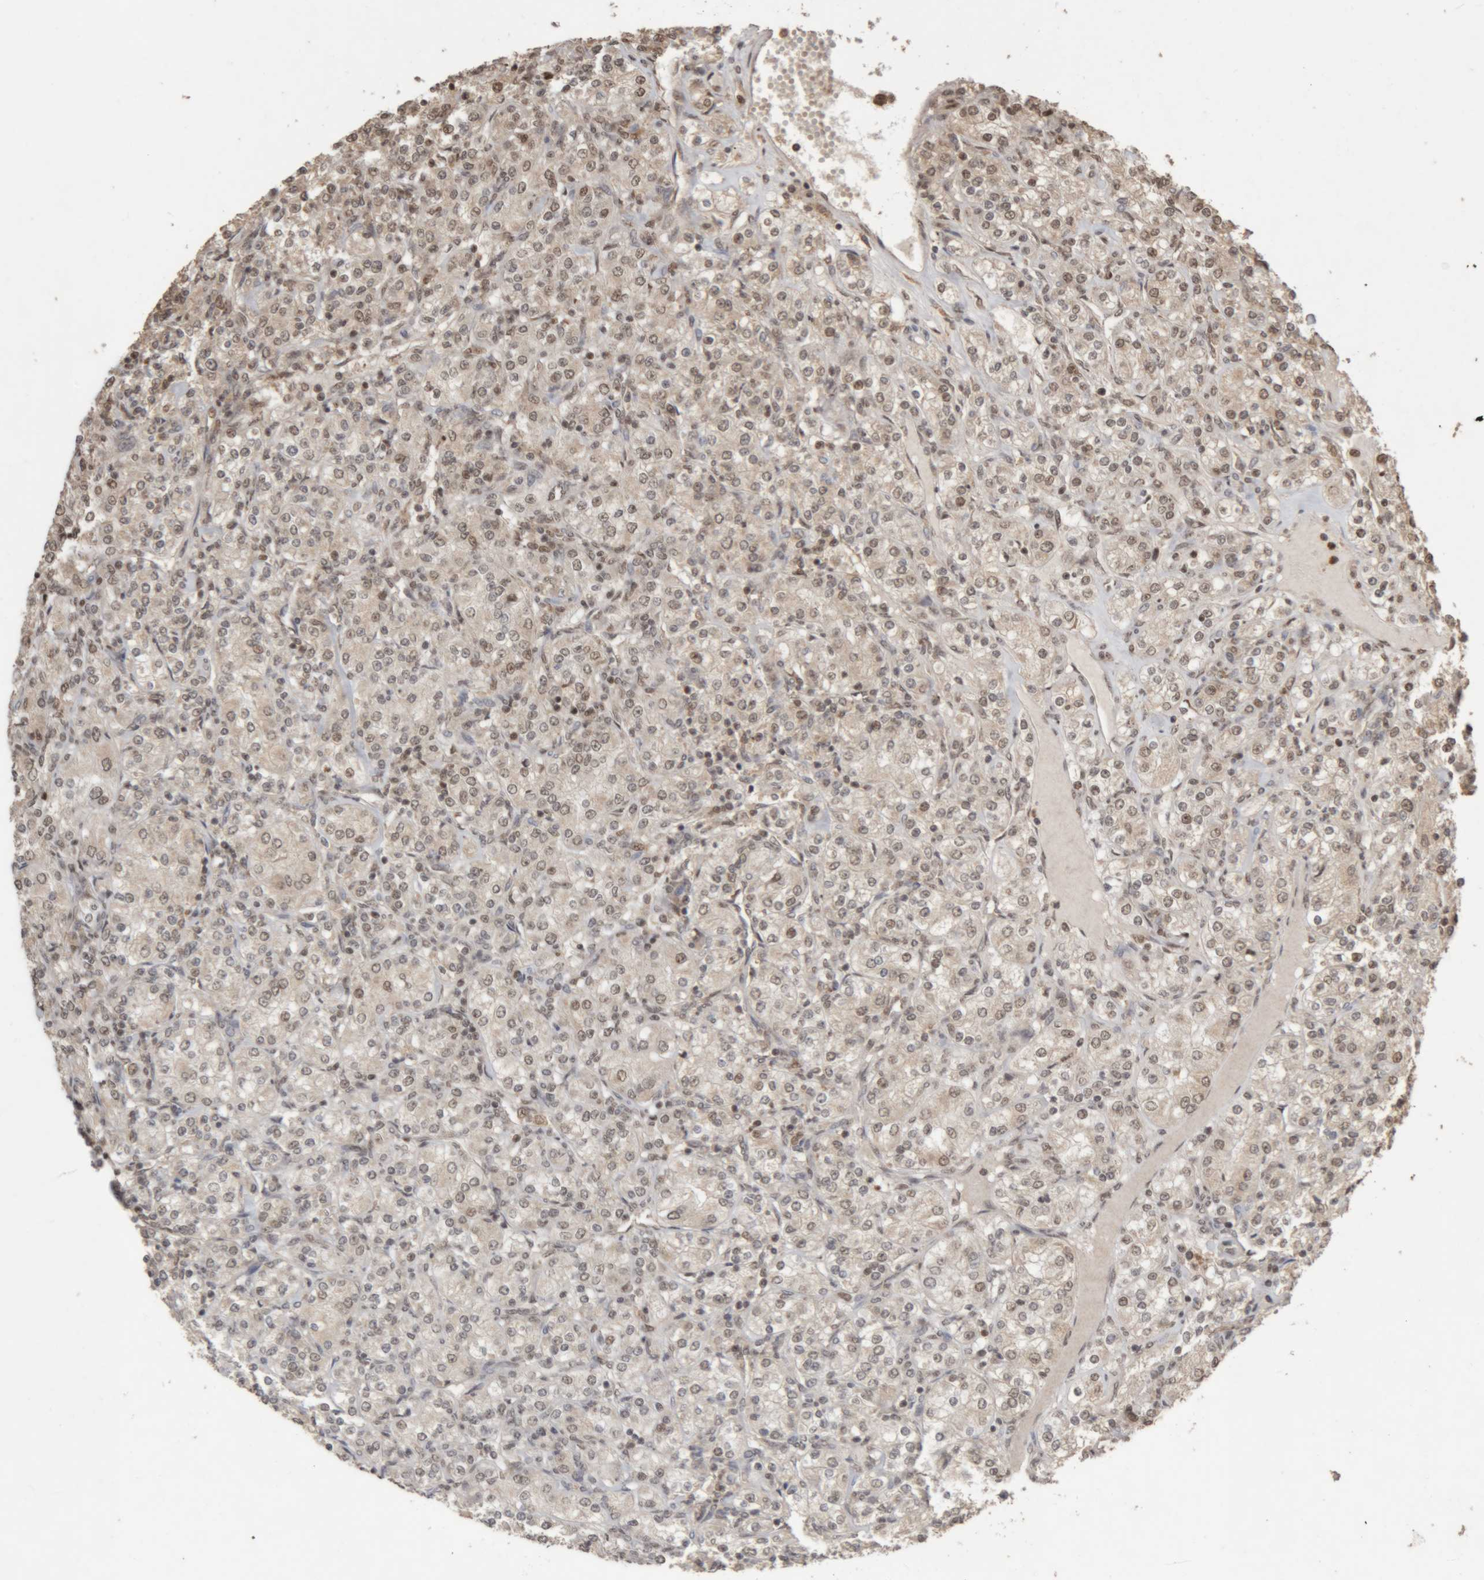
{"staining": {"intensity": "weak", "quantity": "25%-75%", "location": "nuclear"}, "tissue": "renal cancer", "cell_type": "Tumor cells", "image_type": "cancer", "snomed": [{"axis": "morphology", "description": "Adenocarcinoma, NOS"}, {"axis": "topography", "description": "Kidney"}], "caption": "Immunohistochemistry (IHC) staining of renal cancer (adenocarcinoma), which demonstrates low levels of weak nuclear positivity in about 25%-75% of tumor cells indicating weak nuclear protein expression. The staining was performed using DAB (3,3'-diaminobenzidine) (brown) for protein detection and nuclei were counterstained in hematoxylin (blue).", "gene": "KEAP1", "patient": {"sex": "male", "age": 77}}